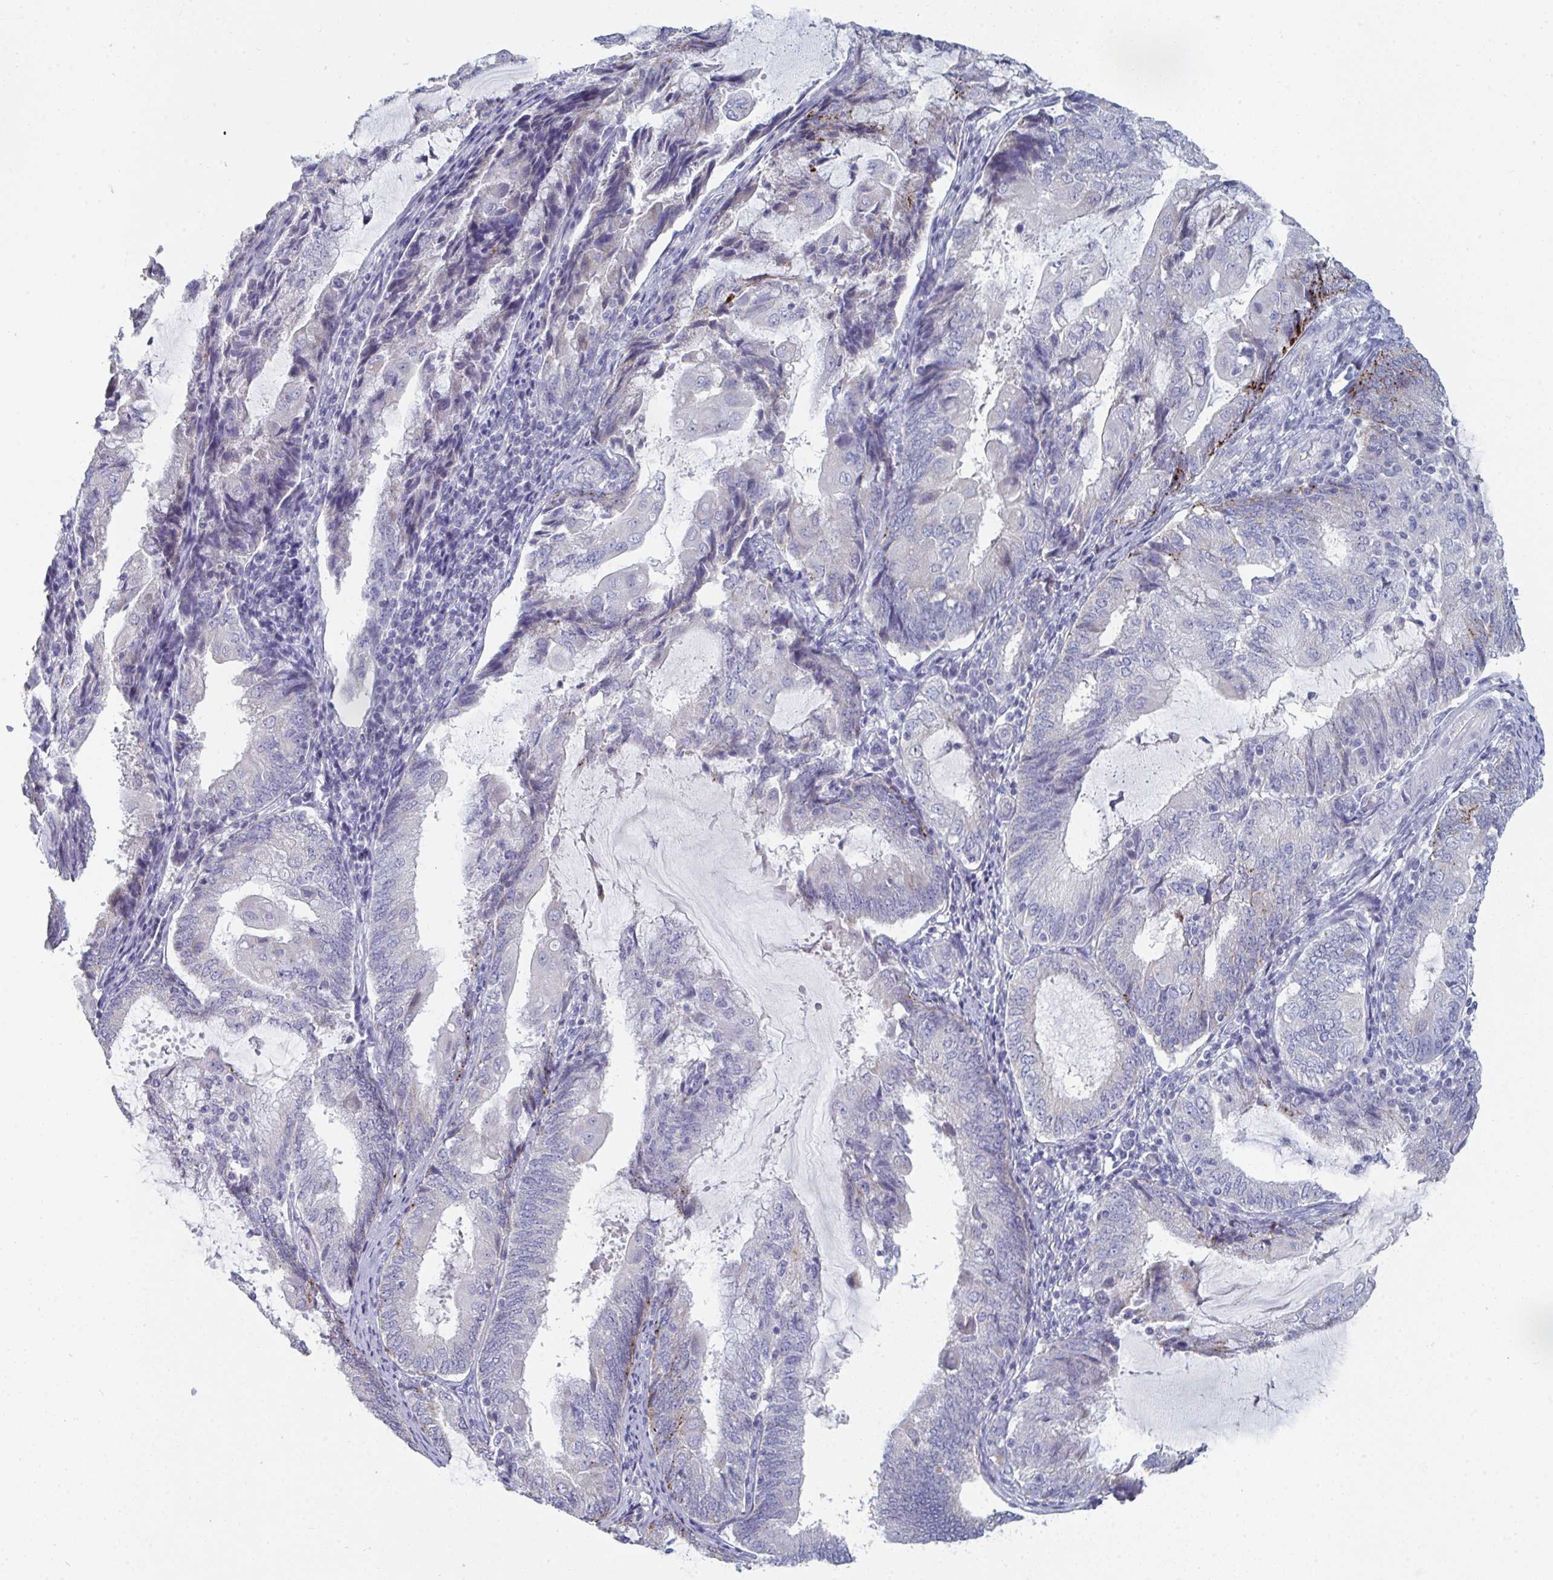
{"staining": {"intensity": "negative", "quantity": "none", "location": "none"}, "tissue": "endometrial cancer", "cell_type": "Tumor cells", "image_type": "cancer", "snomed": [{"axis": "morphology", "description": "Adenocarcinoma, NOS"}, {"axis": "topography", "description": "Endometrium"}], "caption": "Immunohistochemical staining of endometrial adenocarcinoma displays no significant positivity in tumor cells.", "gene": "HGFAC", "patient": {"sex": "female", "age": 81}}